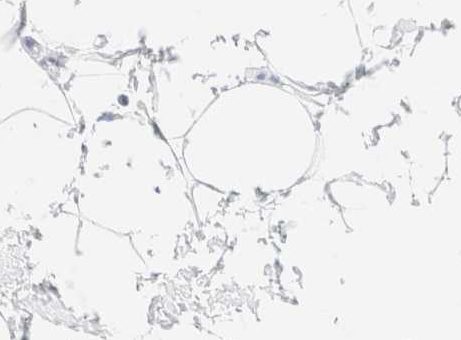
{"staining": {"intensity": "negative", "quantity": "none", "location": "none"}, "tissue": "breast cancer", "cell_type": "Tumor cells", "image_type": "cancer", "snomed": [{"axis": "morphology", "description": "Duct carcinoma"}, {"axis": "topography", "description": "Breast"}], "caption": "The immunohistochemistry (IHC) photomicrograph has no significant expression in tumor cells of breast cancer (intraductal carcinoma) tissue.", "gene": "IKZF3", "patient": {"sex": "female", "age": 55}}